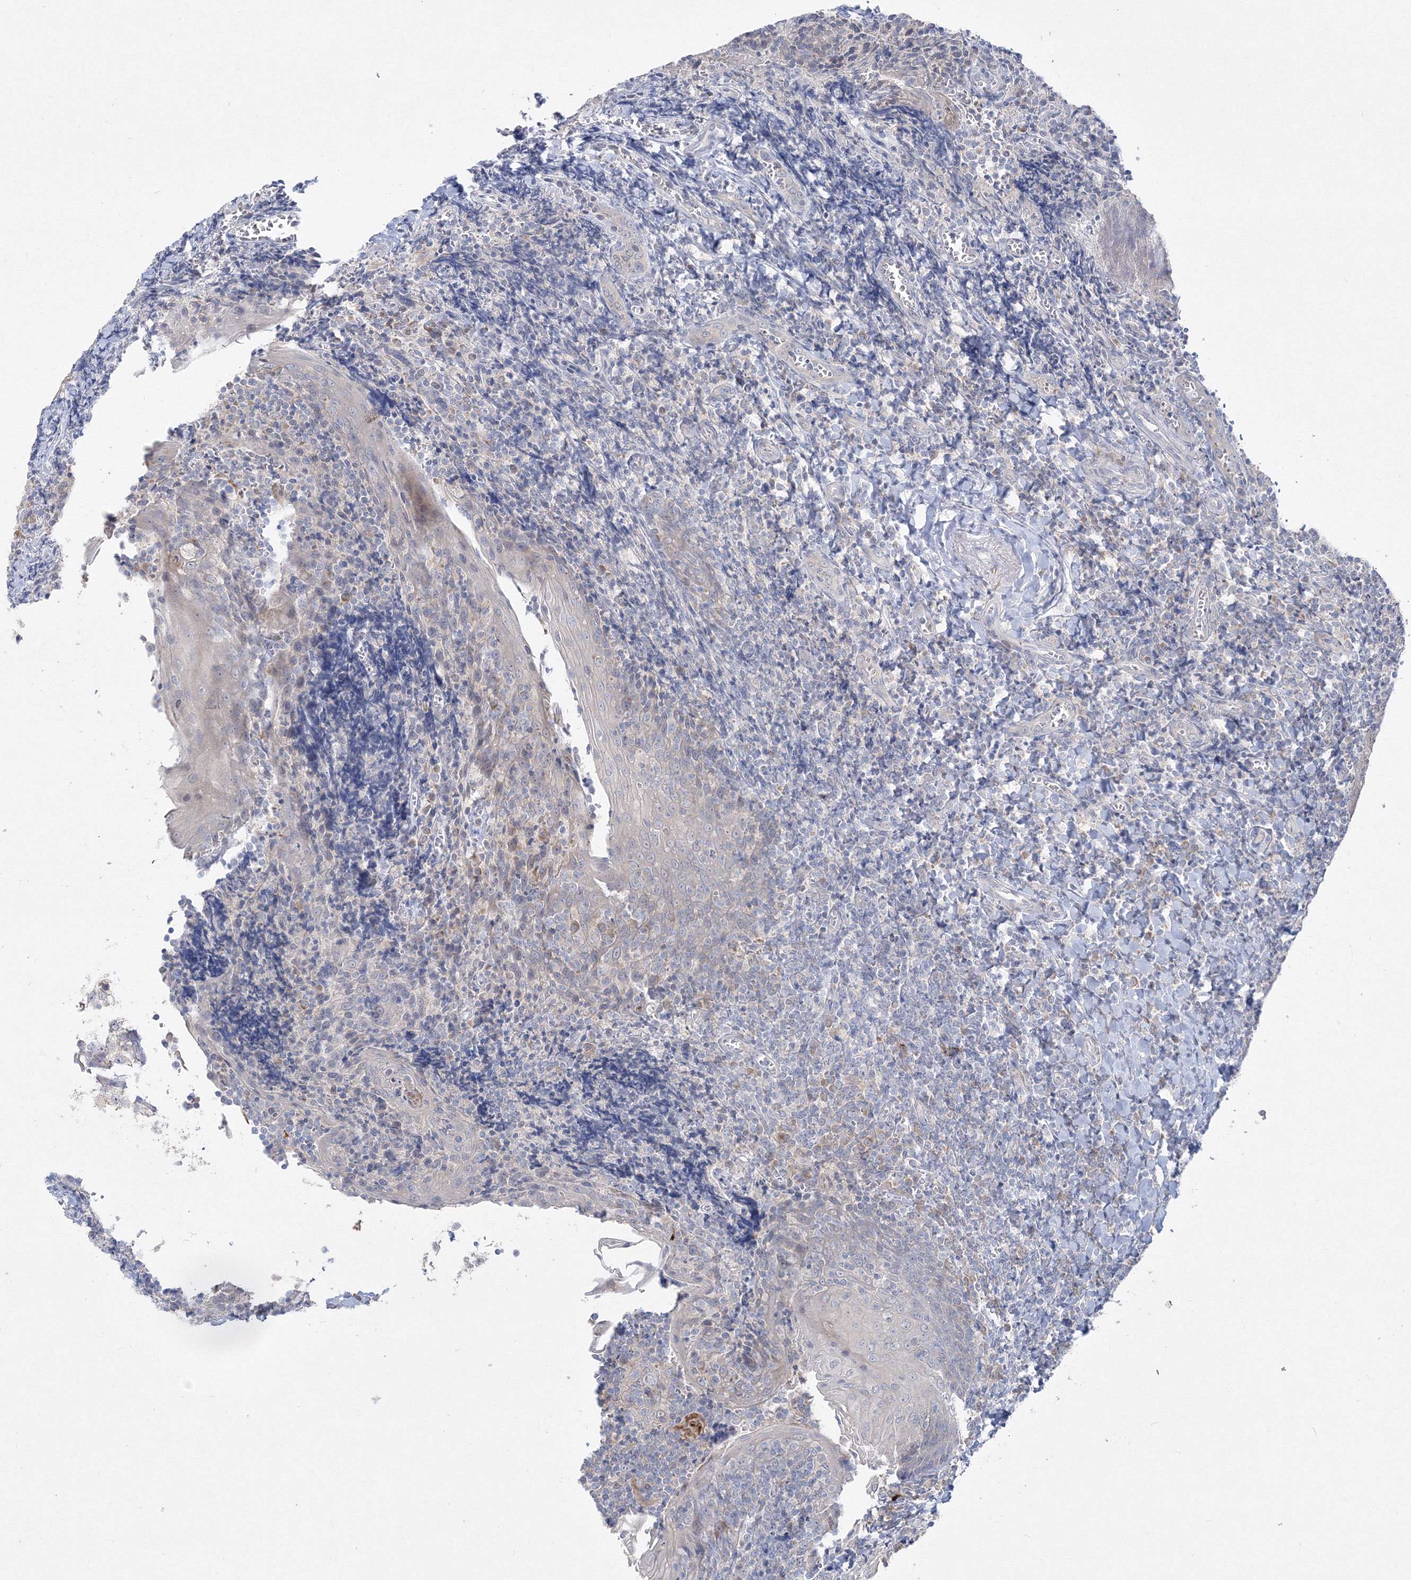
{"staining": {"intensity": "weak", "quantity": "<25%", "location": "cytoplasmic/membranous"}, "tissue": "tonsil", "cell_type": "Germinal center cells", "image_type": "normal", "snomed": [{"axis": "morphology", "description": "Normal tissue, NOS"}, {"axis": "topography", "description": "Tonsil"}], "caption": "Tonsil stained for a protein using immunohistochemistry (IHC) demonstrates no expression germinal center cells.", "gene": "FBXL8", "patient": {"sex": "male", "age": 27}}